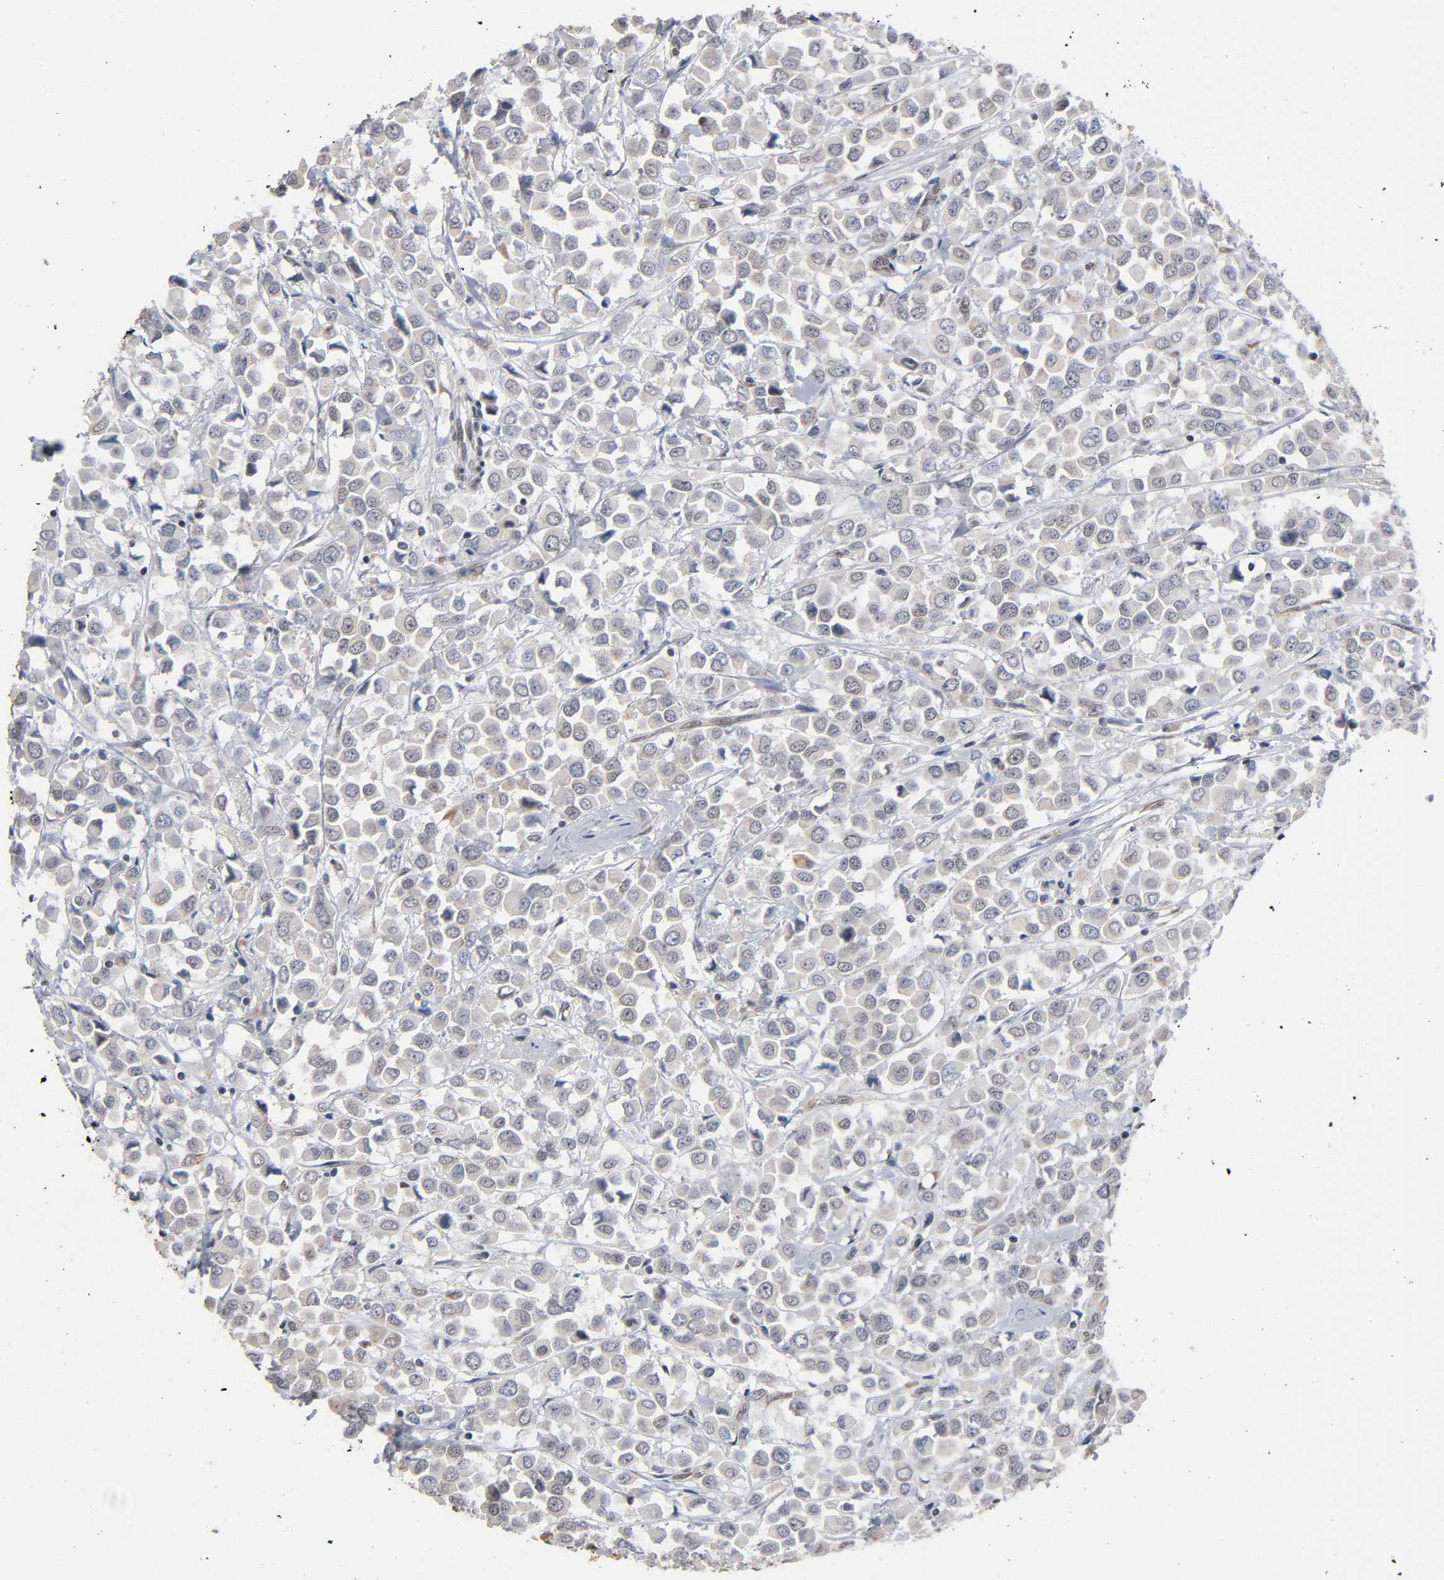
{"staining": {"intensity": "weak", "quantity": "25%-75%", "location": "cytoplasmic/membranous,nuclear"}, "tissue": "breast cancer", "cell_type": "Tumor cells", "image_type": "cancer", "snomed": [{"axis": "morphology", "description": "Duct carcinoma"}, {"axis": "topography", "description": "Breast"}], "caption": "Breast cancer (invasive ductal carcinoma) was stained to show a protein in brown. There is low levels of weak cytoplasmic/membranous and nuclear staining in about 25%-75% of tumor cells. (DAB IHC with brightfield microscopy, high magnification).", "gene": "ZNF384", "patient": {"sex": "female", "age": 61}}